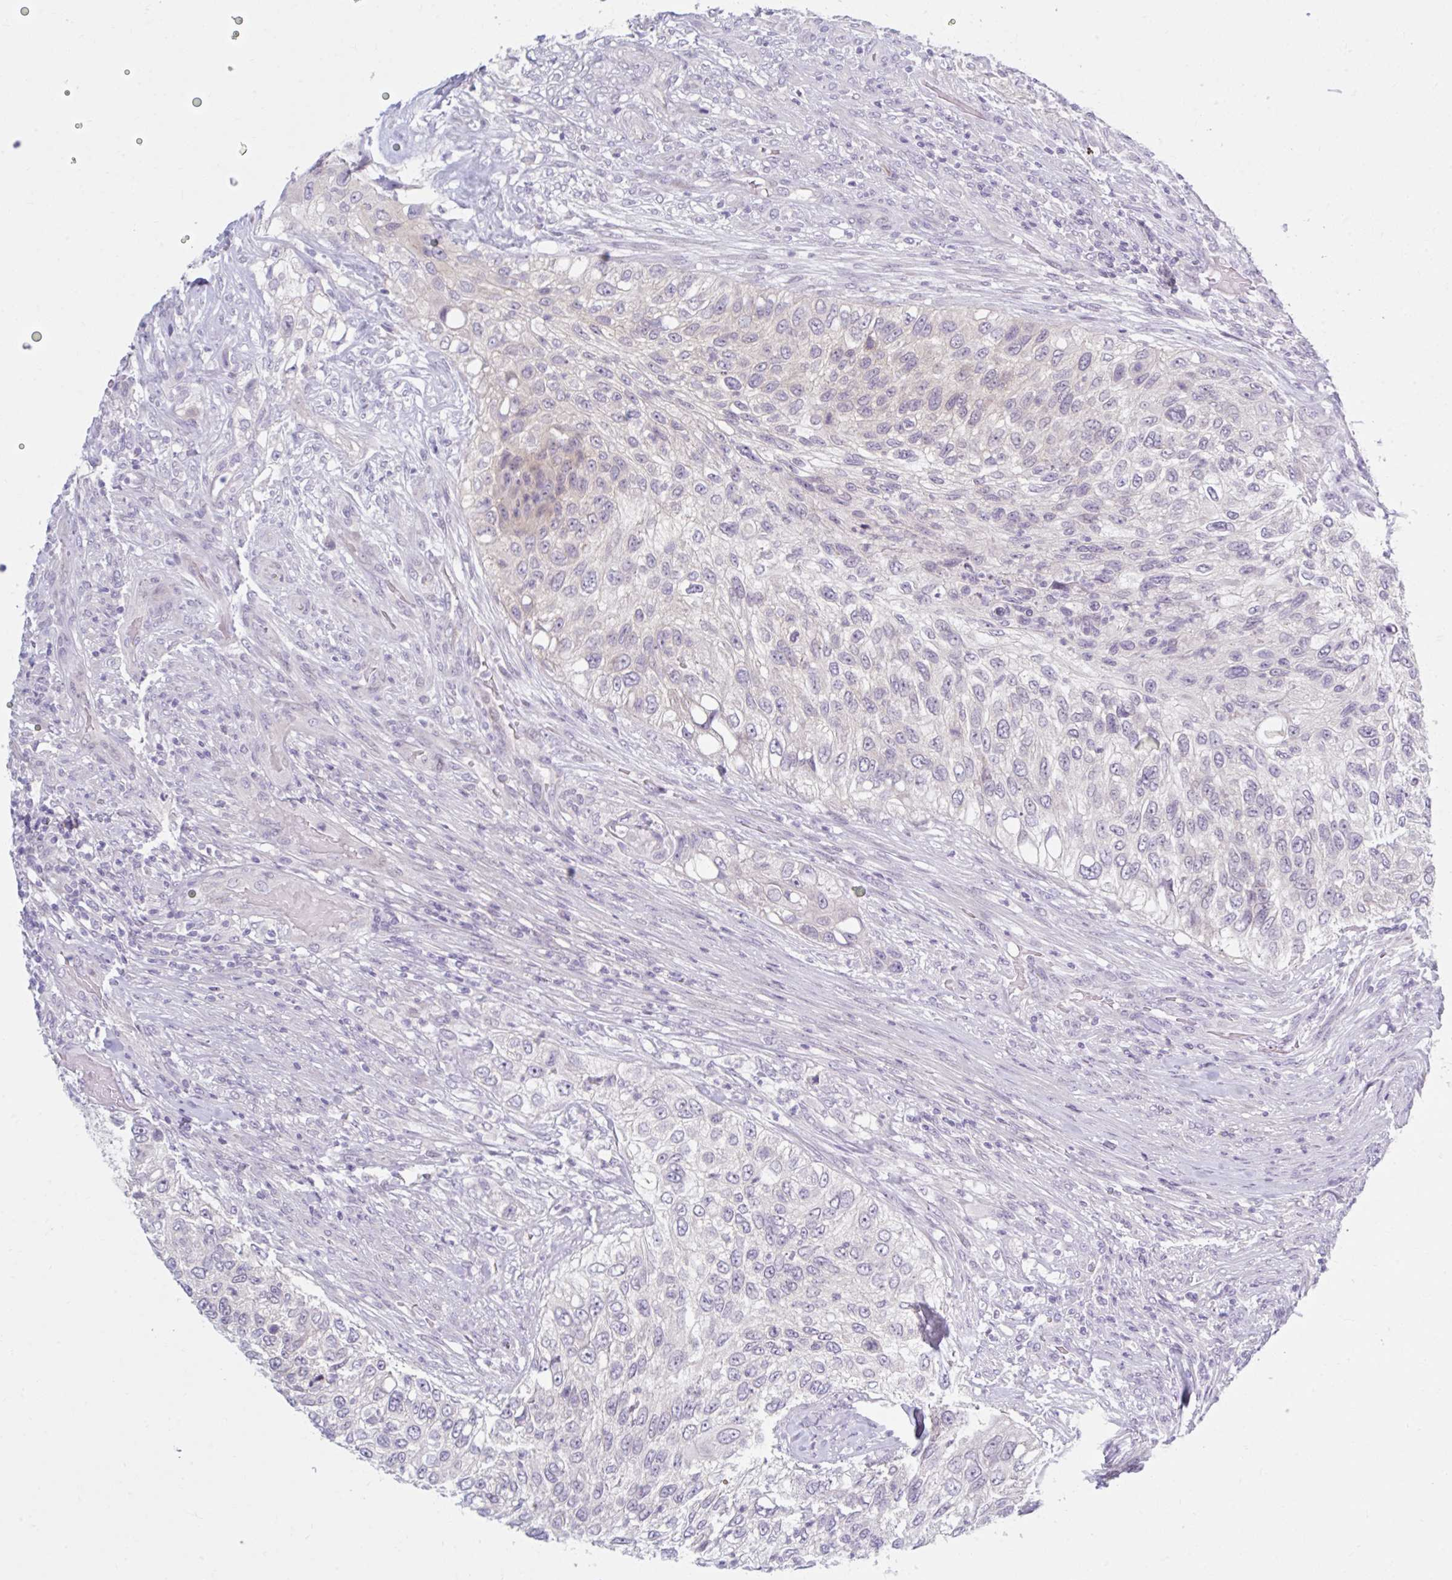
{"staining": {"intensity": "negative", "quantity": "none", "location": "none"}, "tissue": "urothelial cancer", "cell_type": "Tumor cells", "image_type": "cancer", "snomed": [{"axis": "morphology", "description": "Urothelial carcinoma, High grade"}, {"axis": "topography", "description": "Urinary bladder"}], "caption": "This is a image of immunohistochemistry (IHC) staining of urothelial carcinoma (high-grade), which shows no expression in tumor cells.", "gene": "FAM153A", "patient": {"sex": "female", "age": 60}}